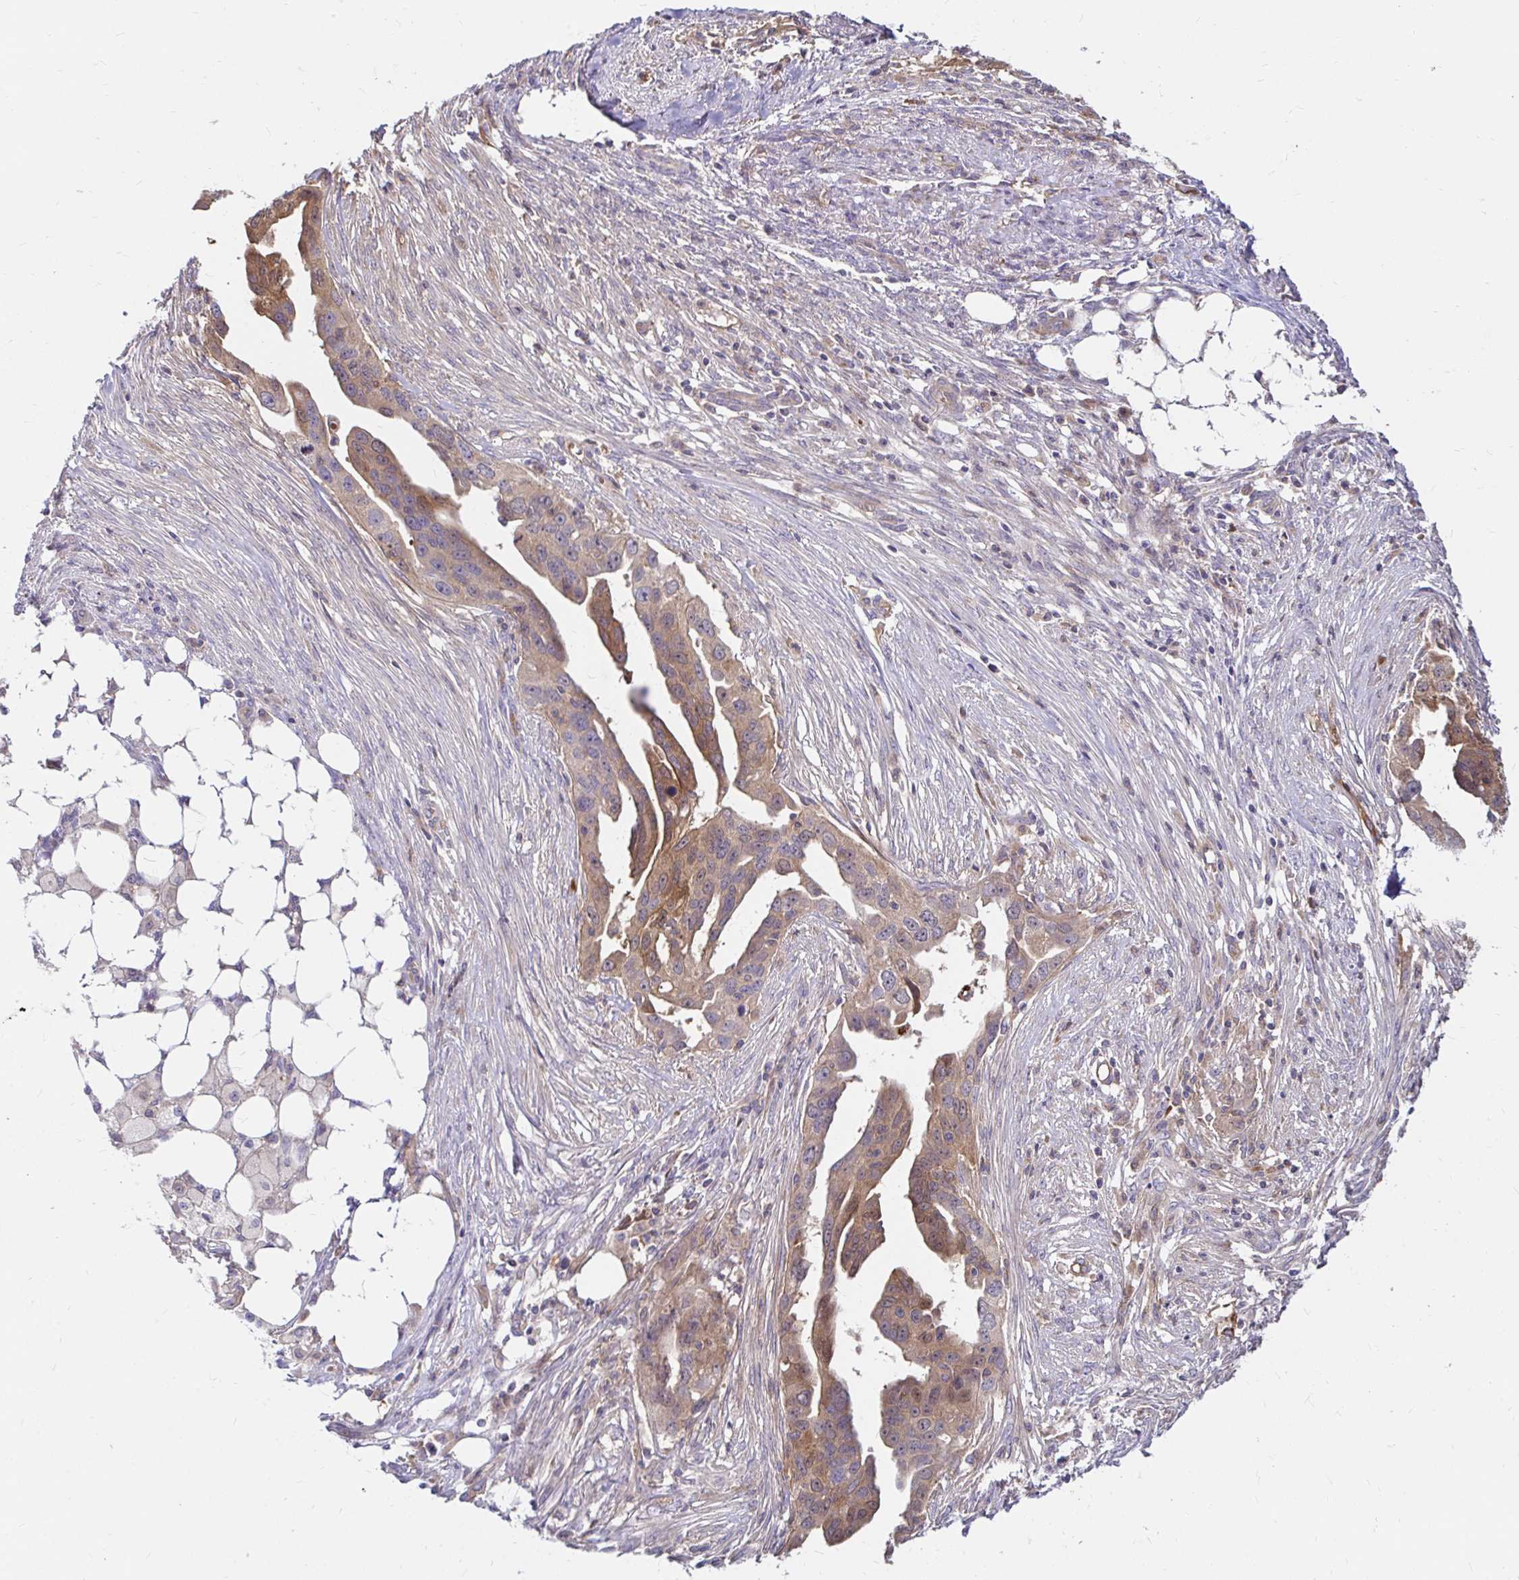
{"staining": {"intensity": "weak", "quantity": "25%-75%", "location": "cytoplasmic/membranous"}, "tissue": "ovarian cancer", "cell_type": "Tumor cells", "image_type": "cancer", "snomed": [{"axis": "morphology", "description": "Carcinoma, endometroid"}, {"axis": "morphology", "description": "Cystadenocarcinoma, serous, NOS"}, {"axis": "topography", "description": "Ovary"}], "caption": "A brown stain labels weak cytoplasmic/membranous staining of a protein in human ovarian cancer tumor cells.", "gene": "ITGA2", "patient": {"sex": "female", "age": 45}}